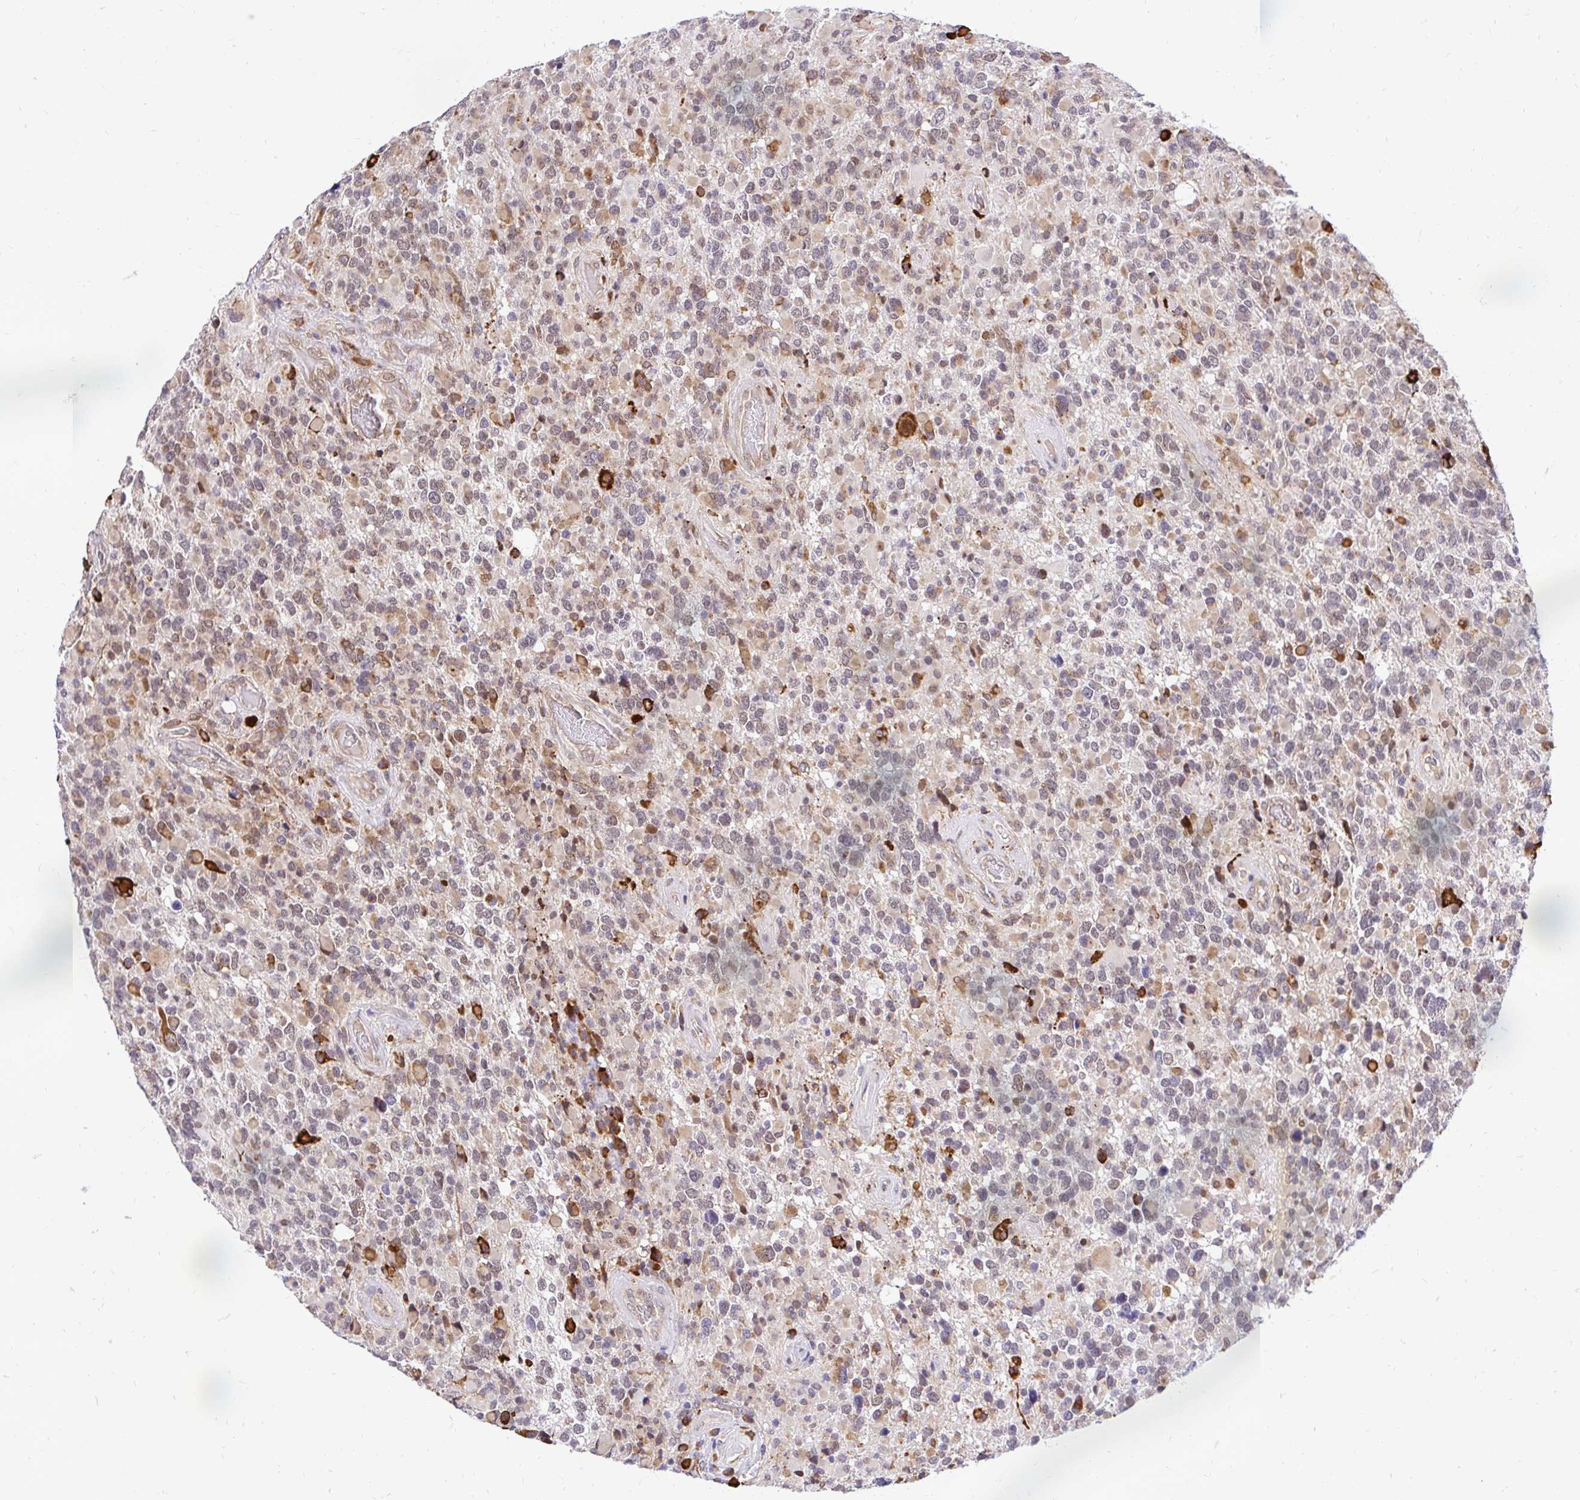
{"staining": {"intensity": "moderate", "quantity": "<25%", "location": "cytoplasmic/membranous,nuclear"}, "tissue": "glioma", "cell_type": "Tumor cells", "image_type": "cancer", "snomed": [{"axis": "morphology", "description": "Glioma, malignant, High grade"}, {"axis": "topography", "description": "Brain"}], "caption": "IHC image of human malignant glioma (high-grade) stained for a protein (brown), which shows low levels of moderate cytoplasmic/membranous and nuclear staining in approximately <25% of tumor cells.", "gene": "NAALAD2", "patient": {"sex": "female", "age": 40}}